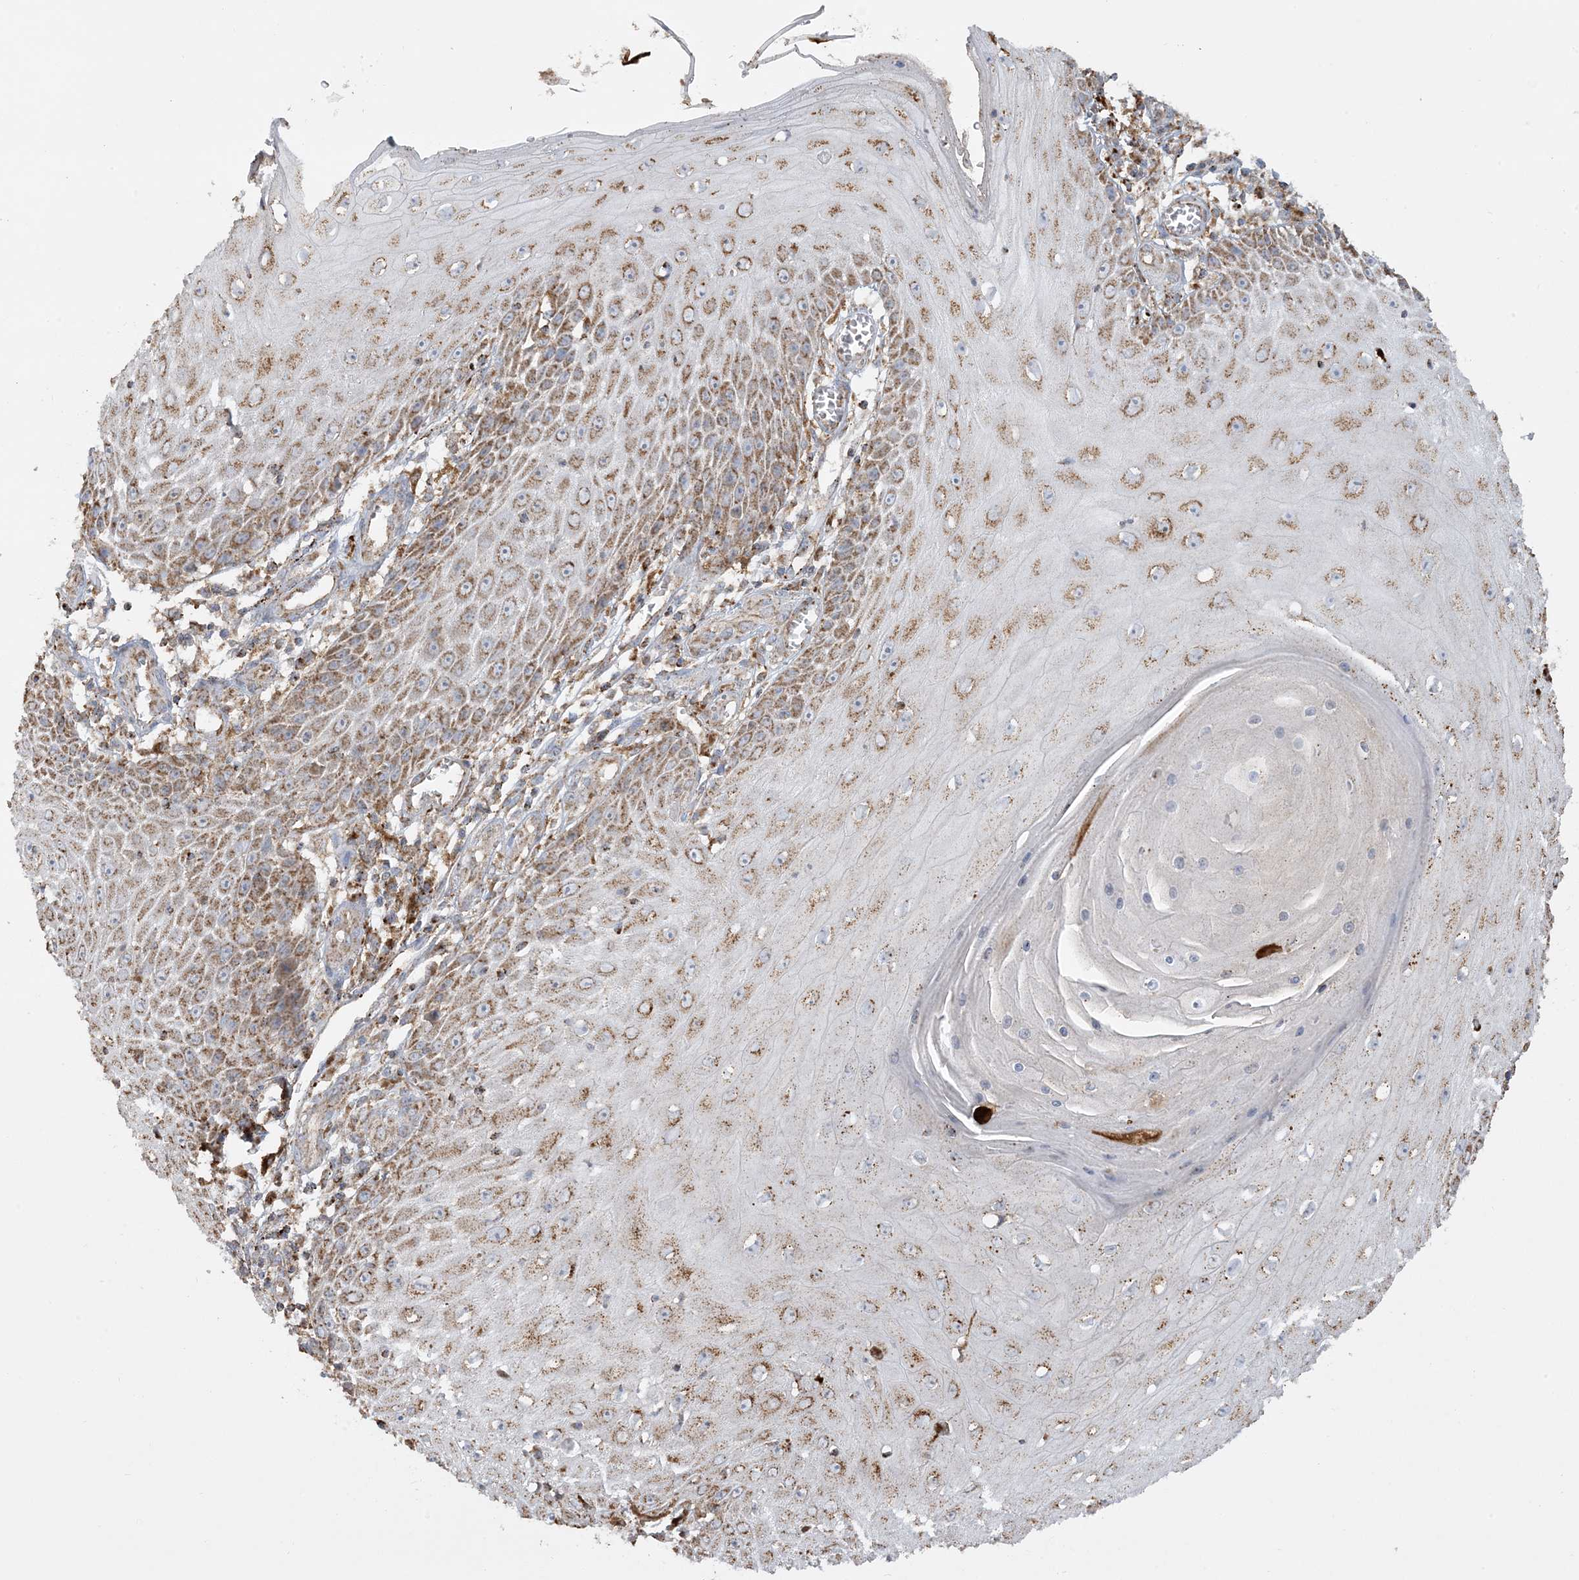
{"staining": {"intensity": "moderate", "quantity": ">75%", "location": "cytoplasmic/membranous"}, "tissue": "skin cancer", "cell_type": "Tumor cells", "image_type": "cancer", "snomed": [{"axis": "morphology", "description": "Squamous cell carcinoma, NOS"}, {"axis": "topography", "description": "Skin"}], "caption": "Immunohistochemistry (IHC) micrograph of neoplastic tissue: skin cancer (squamous cell carcinoma) stained using IHC exhibits medium levels of moderate protein expression localized specifically in the cytoplasmic/membranous of tumor cells, appearing as a cytoplasmic/membranous brown color.", "gene": "AGA", "patient": {"sex": "female", "age": 73}}